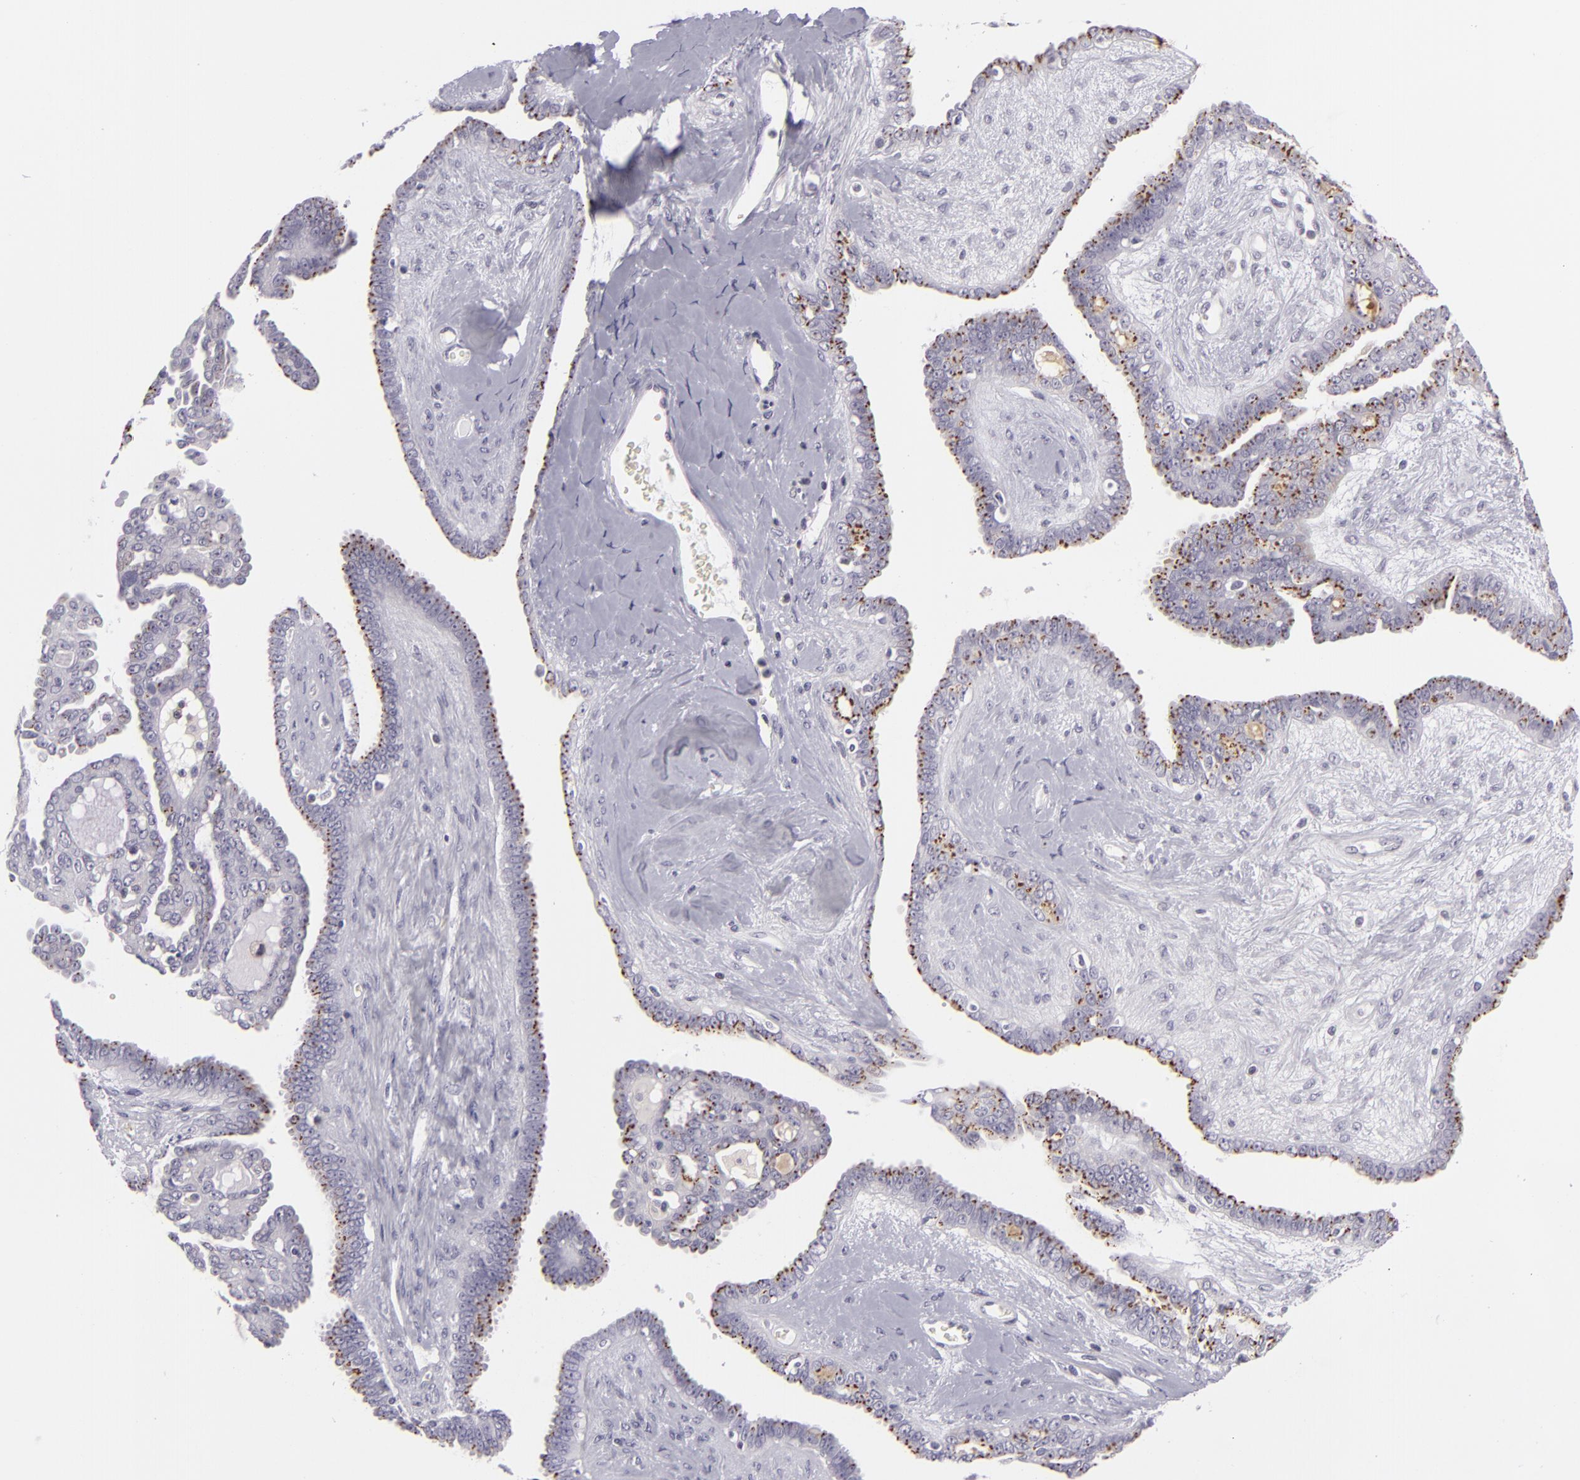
{"staining": {"intensity": "moderate", "quantity": "25%-75%", "location": "cytoplasmic/membranous"}, "tissue": "ovarian cancer", "cell_type": "Tumor cells", "image_type": "cancer", "snomed": [{"axis": "morphology", "description": "Cystadenocarcinoma, serous, NOS"}, {"axis": "topography", "description": "Ovary"}], "caption": "There is medium levels of moderate cytoplasmic/membranous positivity in tumor cells of ovarian cancer, as demonstrated by immunohistochemical staining (brown color).", "gene": "KCNAB2", "patient": {"sex": "female", "age": 71}}